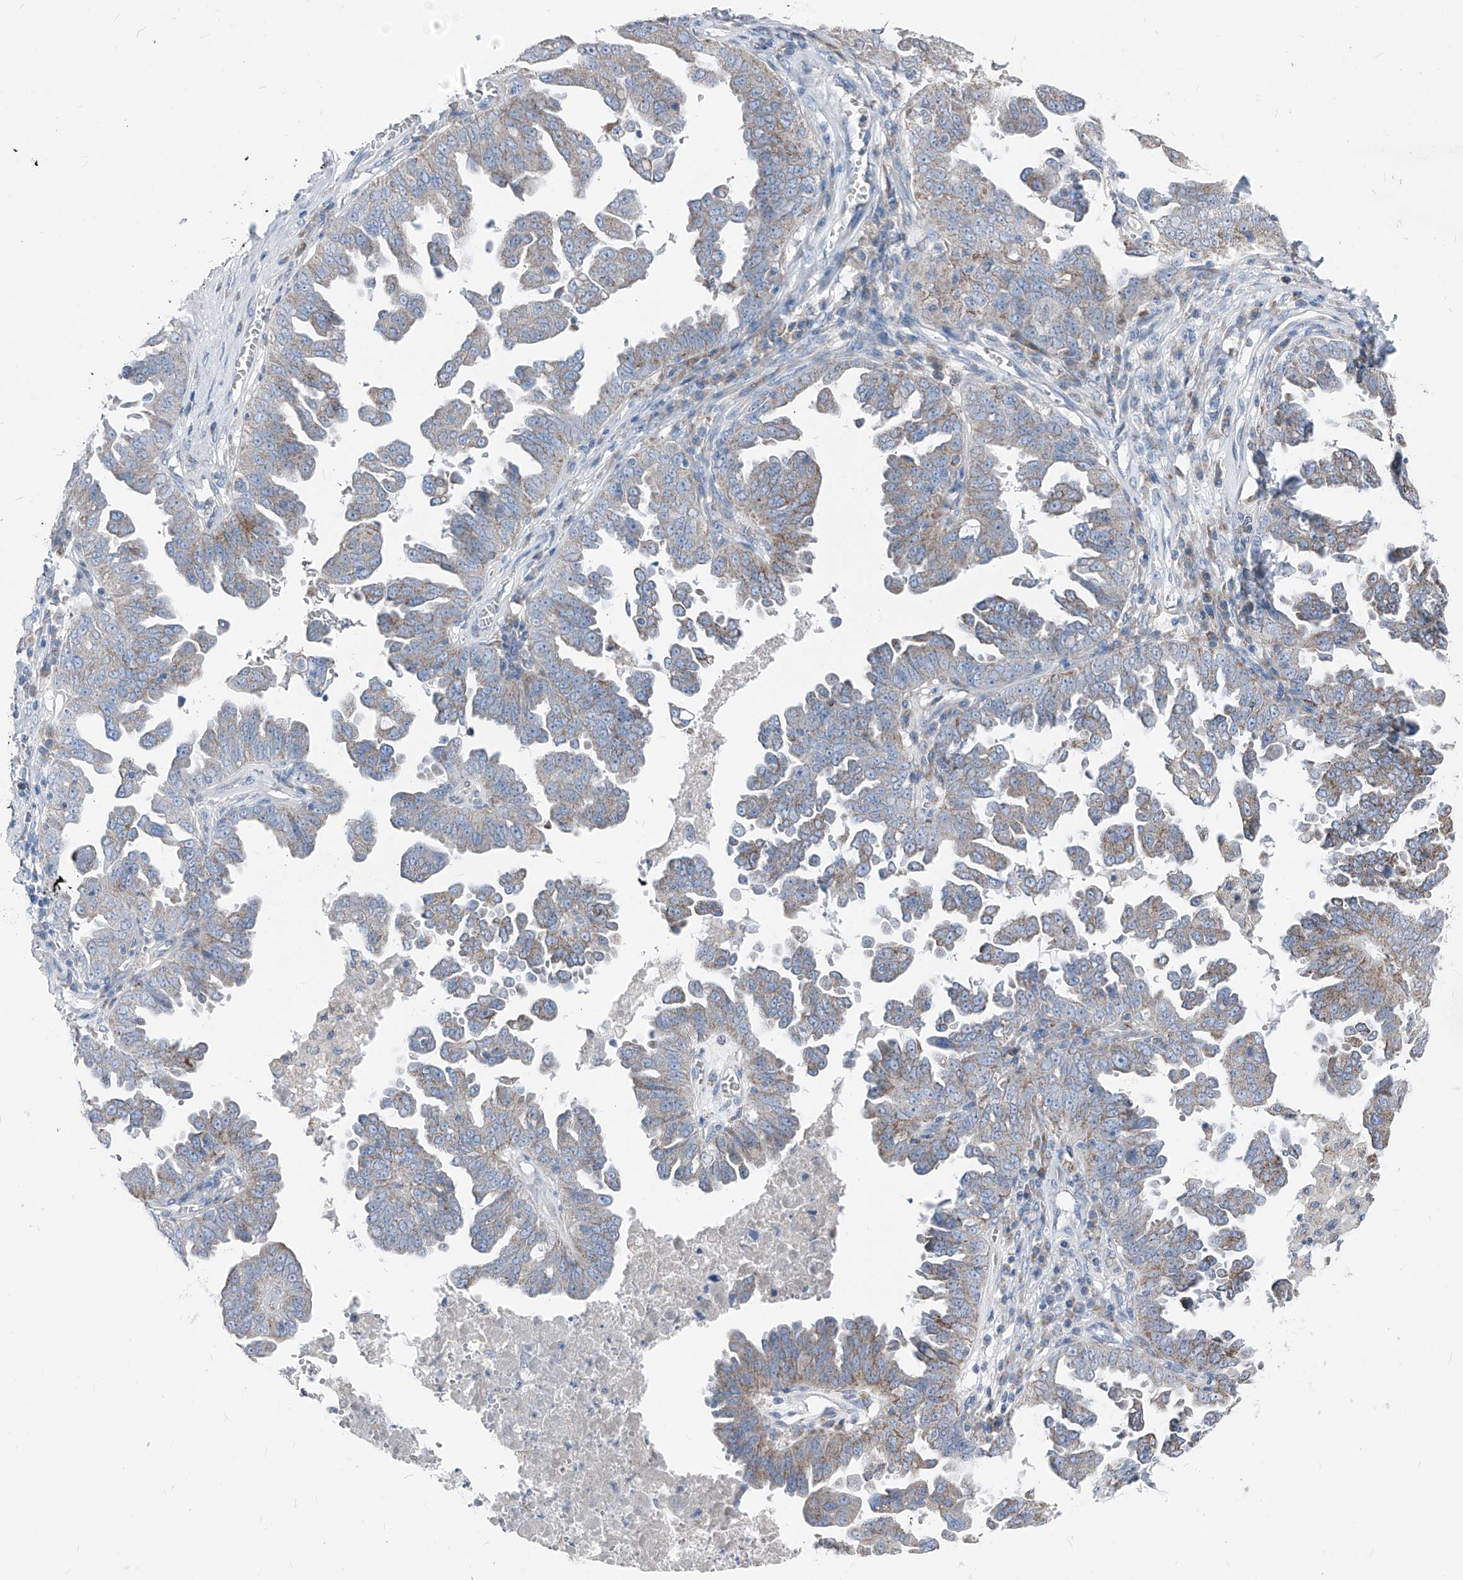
{"staining": {"intensity": "weak", "quantity": "25%-75%", "location": "cytoplasmic/membranous"}, "tissue": "ovarian cancer", "cell_type": "Tumor cells", "image_type": "cancer", "snomed": [{"axis": "morphology", "description": "Carcinoma, endometroid"}, {"axis": "topography", "description": "Ovary"}], "caption": "Protein staining shows weak cytoplasmic/membranous staining in approximately 25%-75% of tumor cells in ovarian cancer.", "gene": "AGPS", "patient": {"sex": "female", "age": 62}}